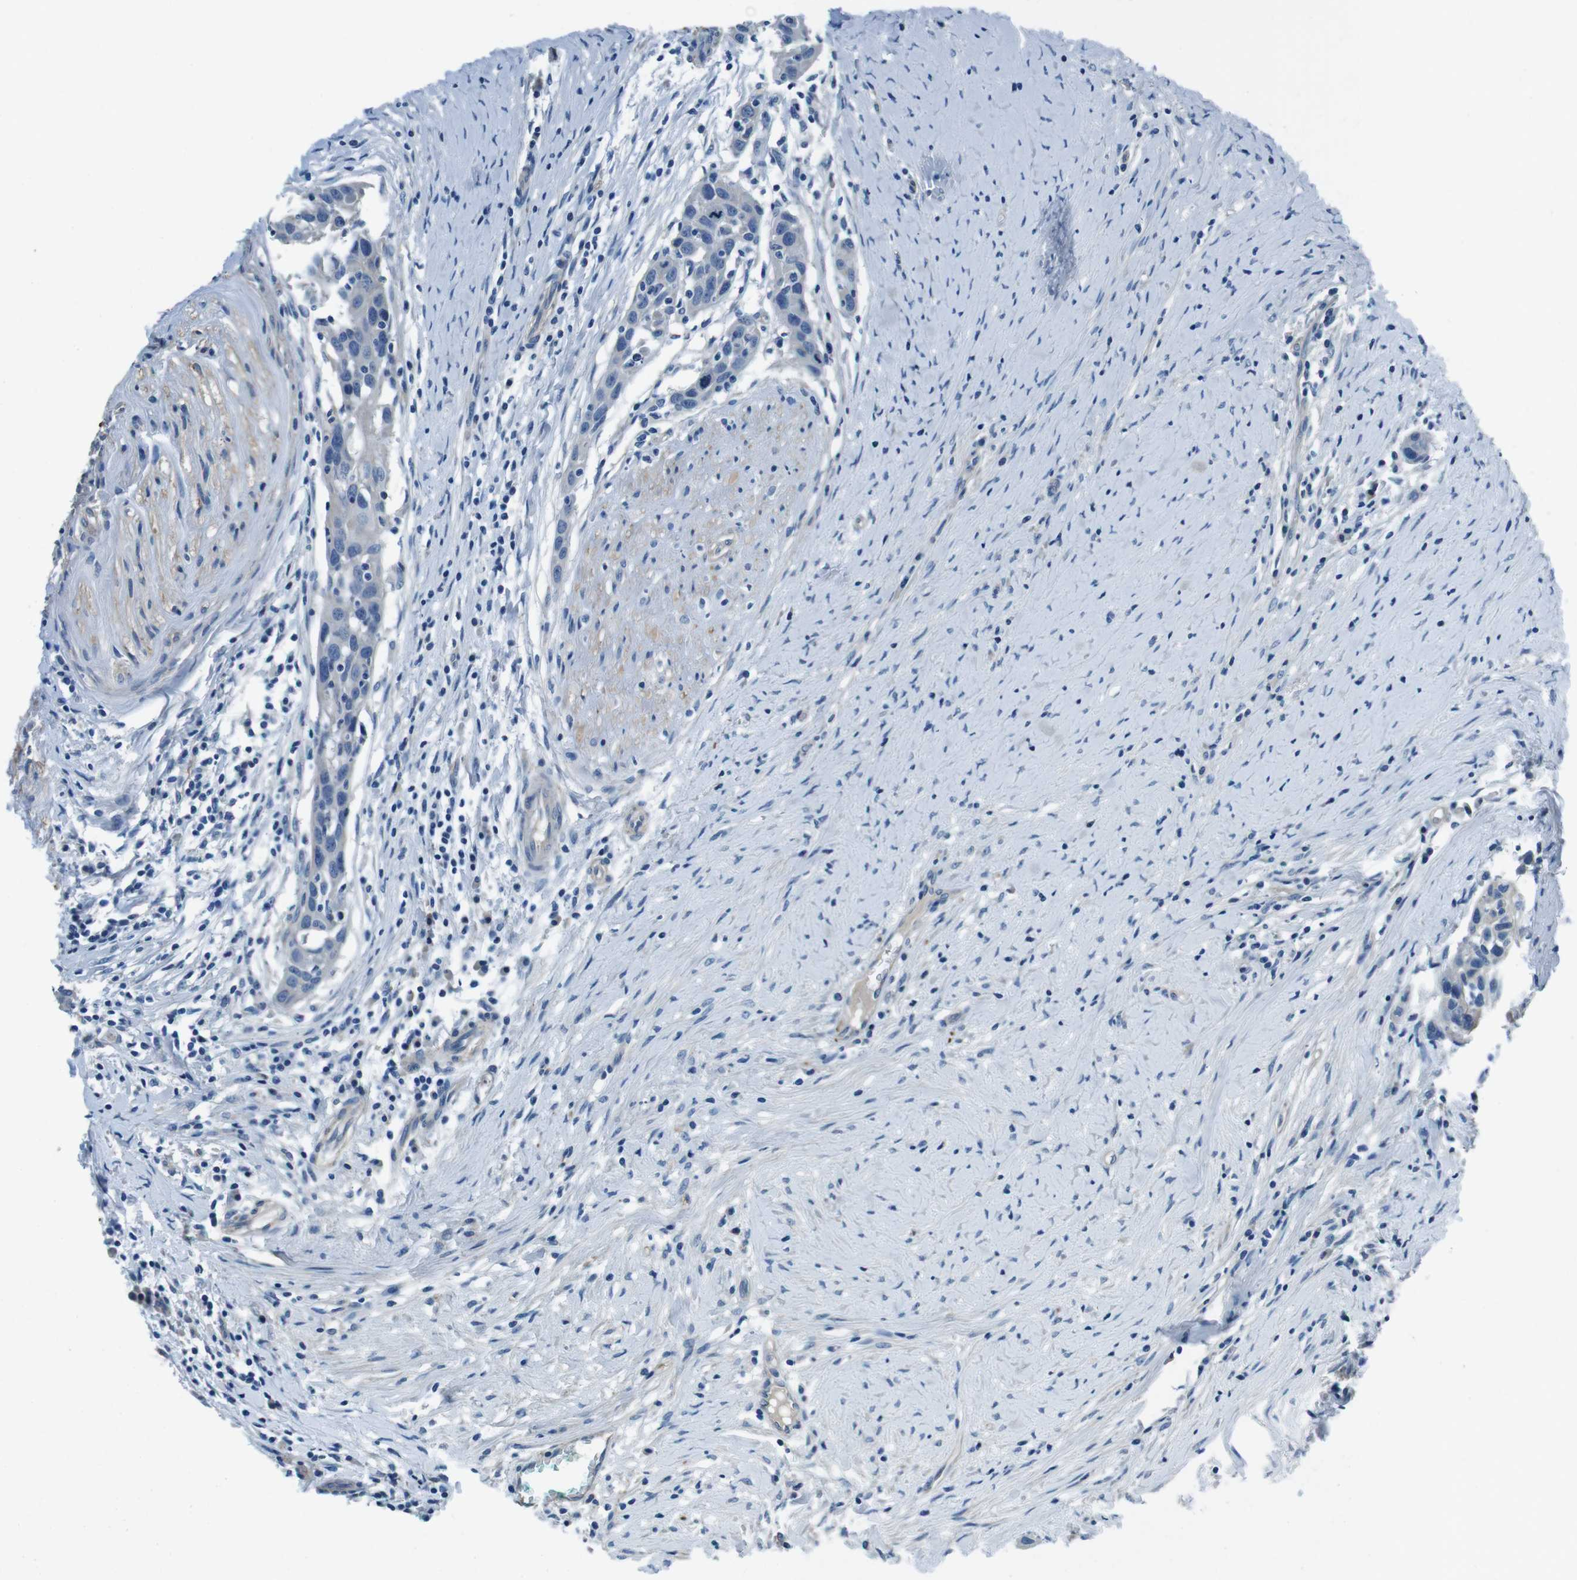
{"staining": {"intensity": "negative", "quantity": "none", "location": "none"}, "tissue": "head and neck cancer", "cell_type": "Tumor cells", "image_type": "cancer", "snomed": [{"axis": "morphology", "description": "Squamous cell carcinoma, NOS"}, {"axis": "topography", "description": "Oral tissue"}, {"axis": "topography", "description": "Head-Neck"}], "caption": "A micrograph of human head and neck squamous cell carcinoma is negative for staining in tumor cells. The staining was performed using DAB to visualize the protein expression in brown, while the nuclei were stained in blue with hematoxylin (Magnification: 20x).", "gene": "CASQ1", "patient": {"sex": "female", "age": 50}}